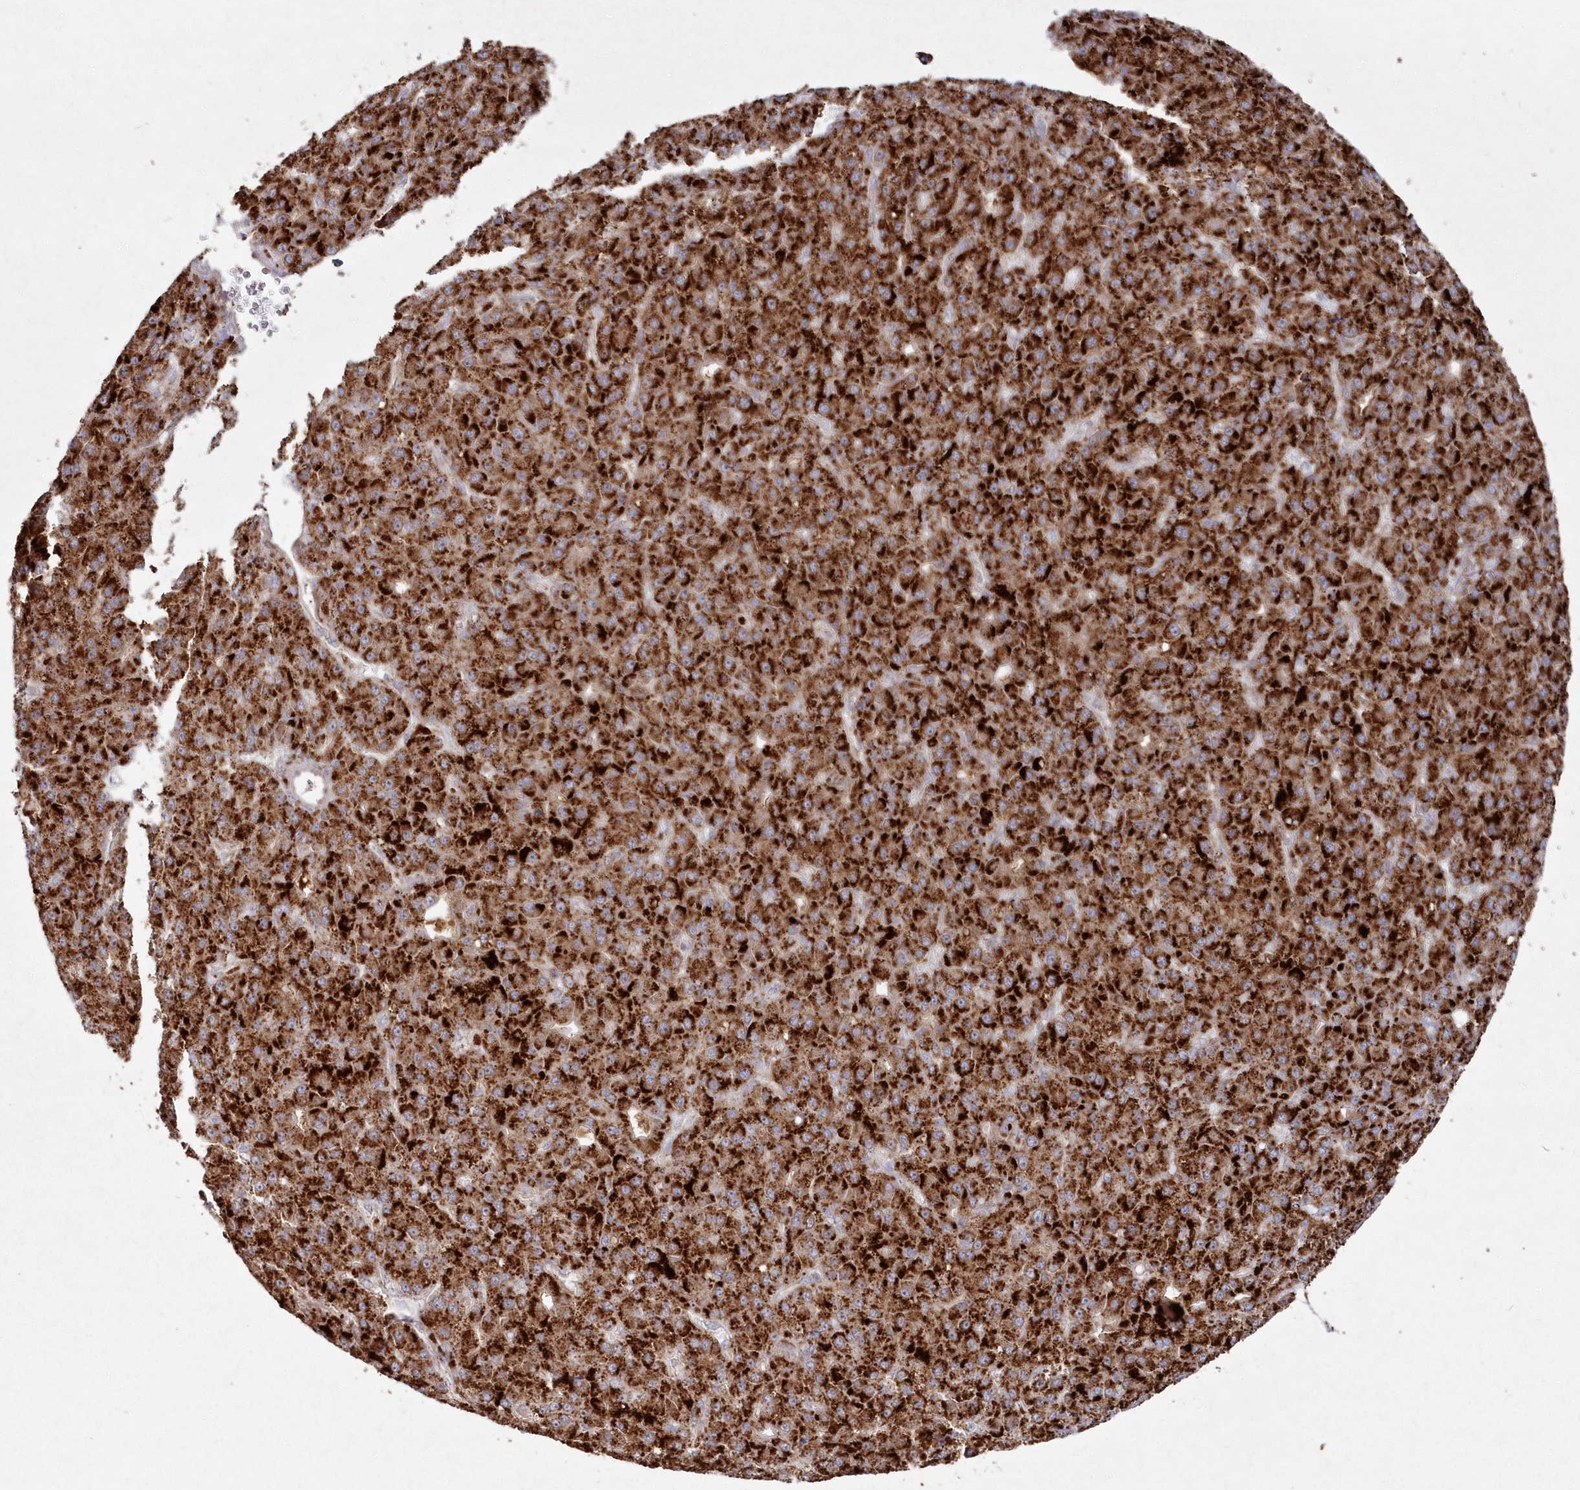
{"staining": {"intensity": "strong", "quantity": ">75%", "location": "cytoplasmic/membranous"}, "tissue": "liver cancer", "cell_type": "Tumor cells", "image_type": "cancer", "snomed": [{"axis": "morphology", "description": "Carcinoma, Hepatocellular, NOS"}, {"axis": "topography", "description": "Liver"}], "caption": "Human liver cancer stained with a protein marker demonstrates strong staining in tumor cells.", "gene": "ARSB", "patient": {"sex": "male", "age": 67}}